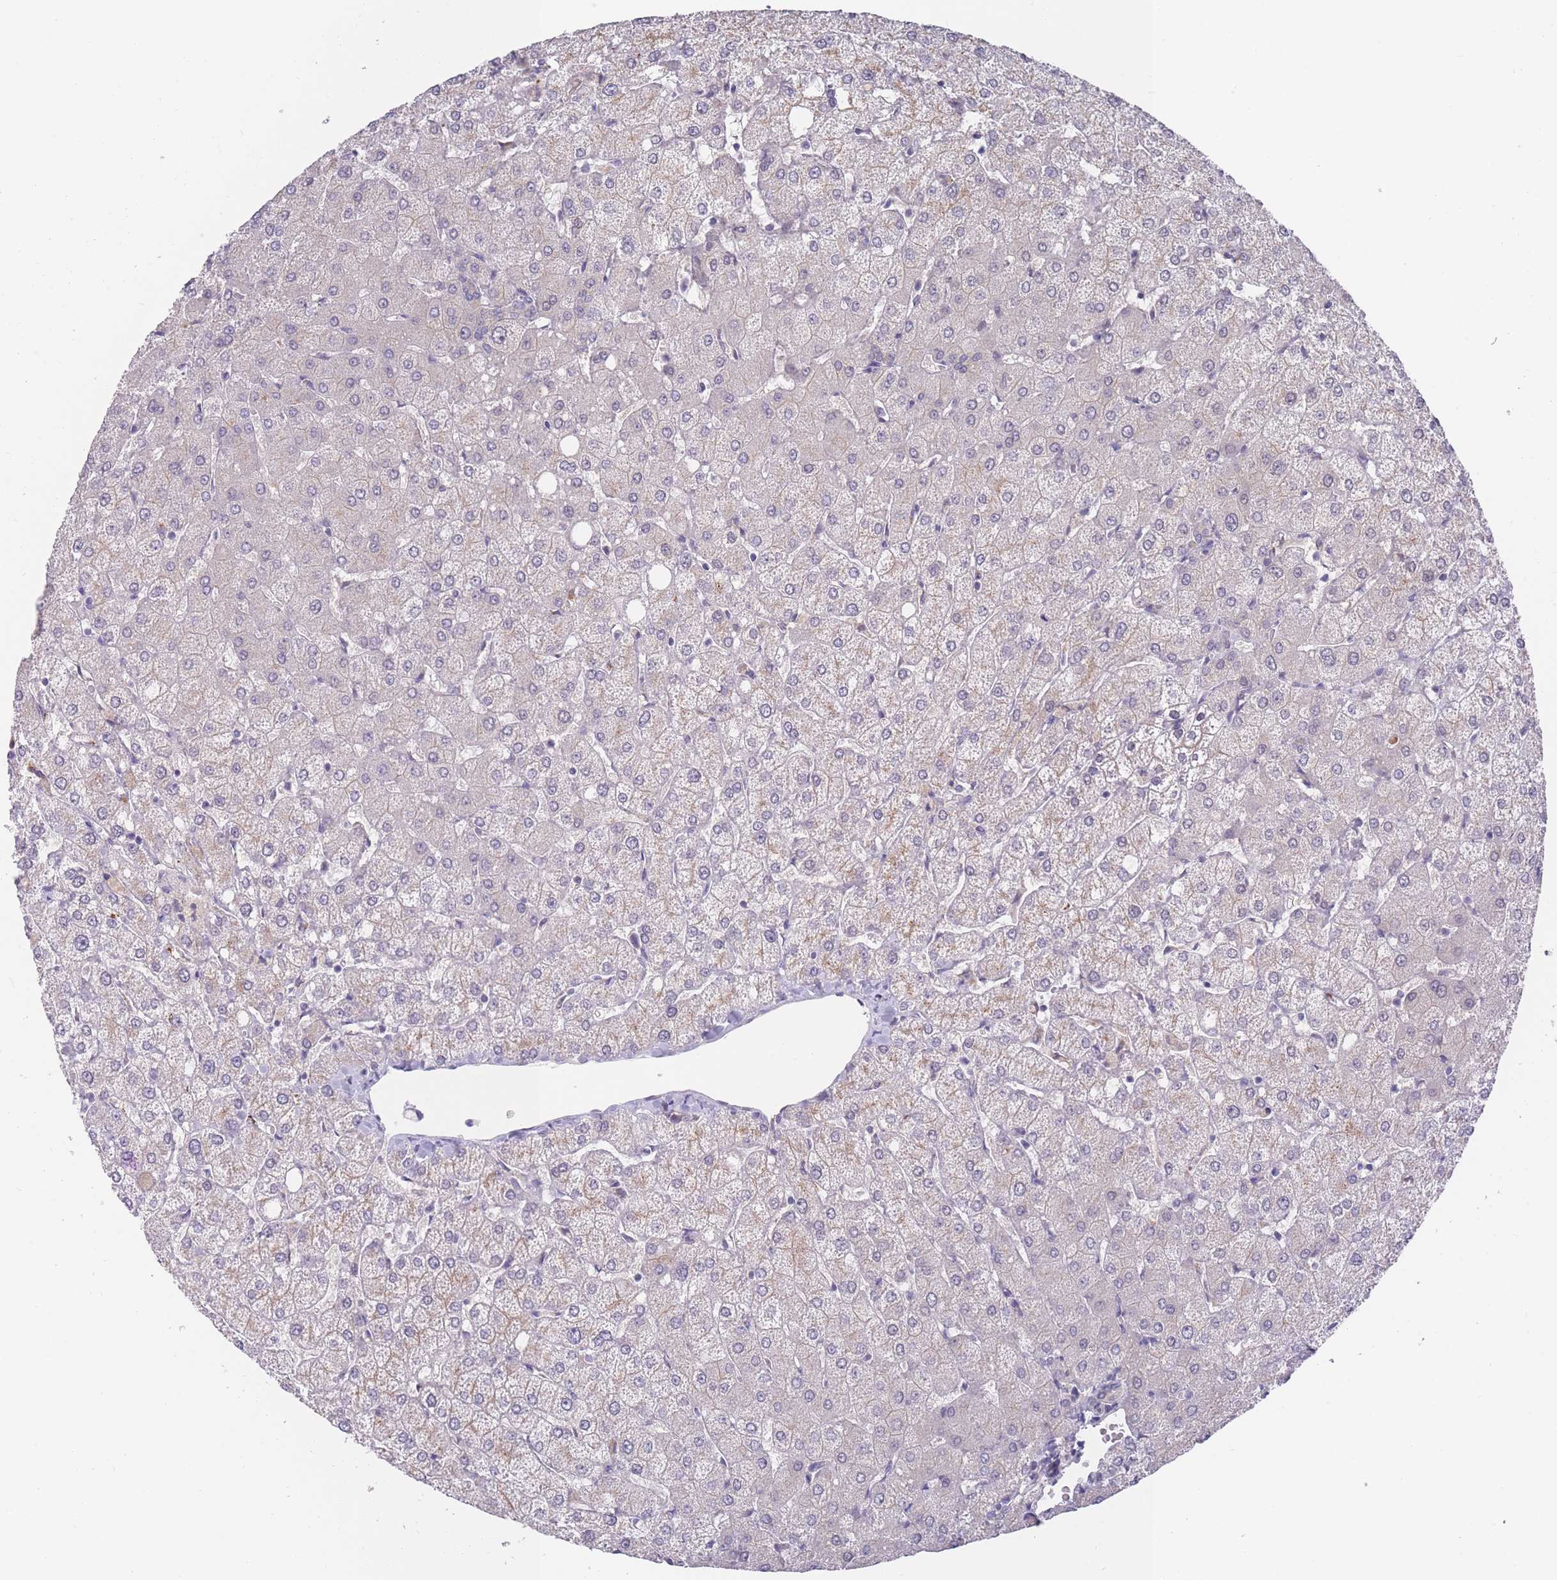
{"staining": {"intensity": "negative", "quantity": "none", "location": "none"}, "tissue": "liver", "cell_type": "Cholangiocytes", "image_type": "normal", "snomed": [{"axis": "morphology", "description": "Normal tissue, NOS"}, {"axis": "topography", "description": "Liver"}], "caption": "IHC image of unremarkable liver stained for a protein (brown), which displays no positivity in cholangiocytes.", "gene": "SLC1A6", "patient": {"sex": "female", "age": 54}}